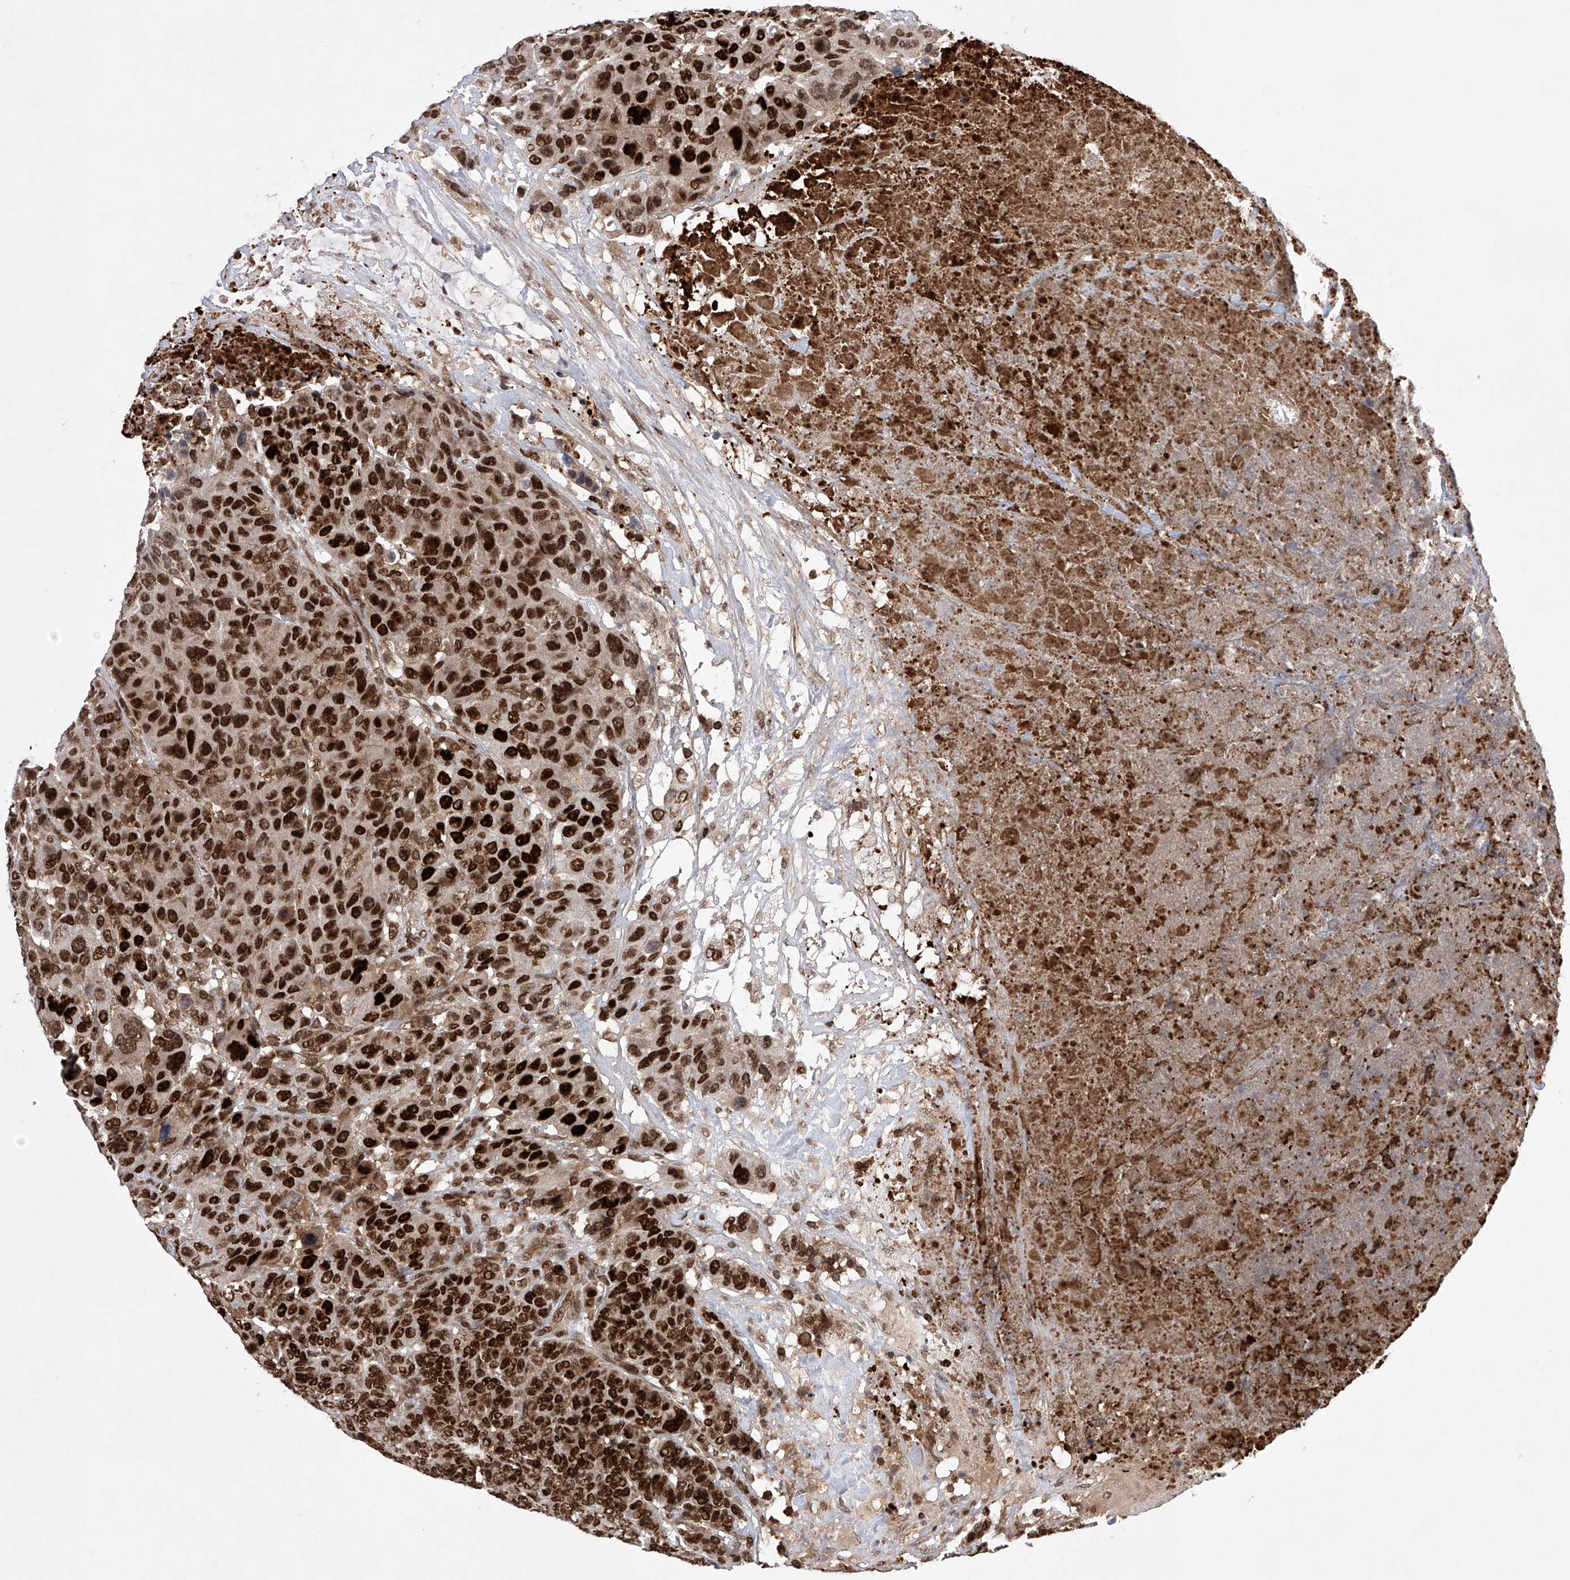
{"staining": {"intensity": "strong", "quantity": ">75%", "location": "nuclear"}, "tissue": "breast cancer", "cell_type": "Tumor cells", "image_type": "cancer", "snomed": [{"axis": "morphology", "description": "Duct carcinoma"}, {"axis": "topography", "description": "Breast"}], "caption": "The micrograph displays staining of breast invasive ductal carcinoma, revealing strong nuclear protein expression (brown color) within tumor cells. (DAB (3,3'-diaminobenzidine) IHC, brown staining for protein, blue staining for nuclei).", "gene": "ZNF280D", "patient": {"sex": "female", "age": 37}}